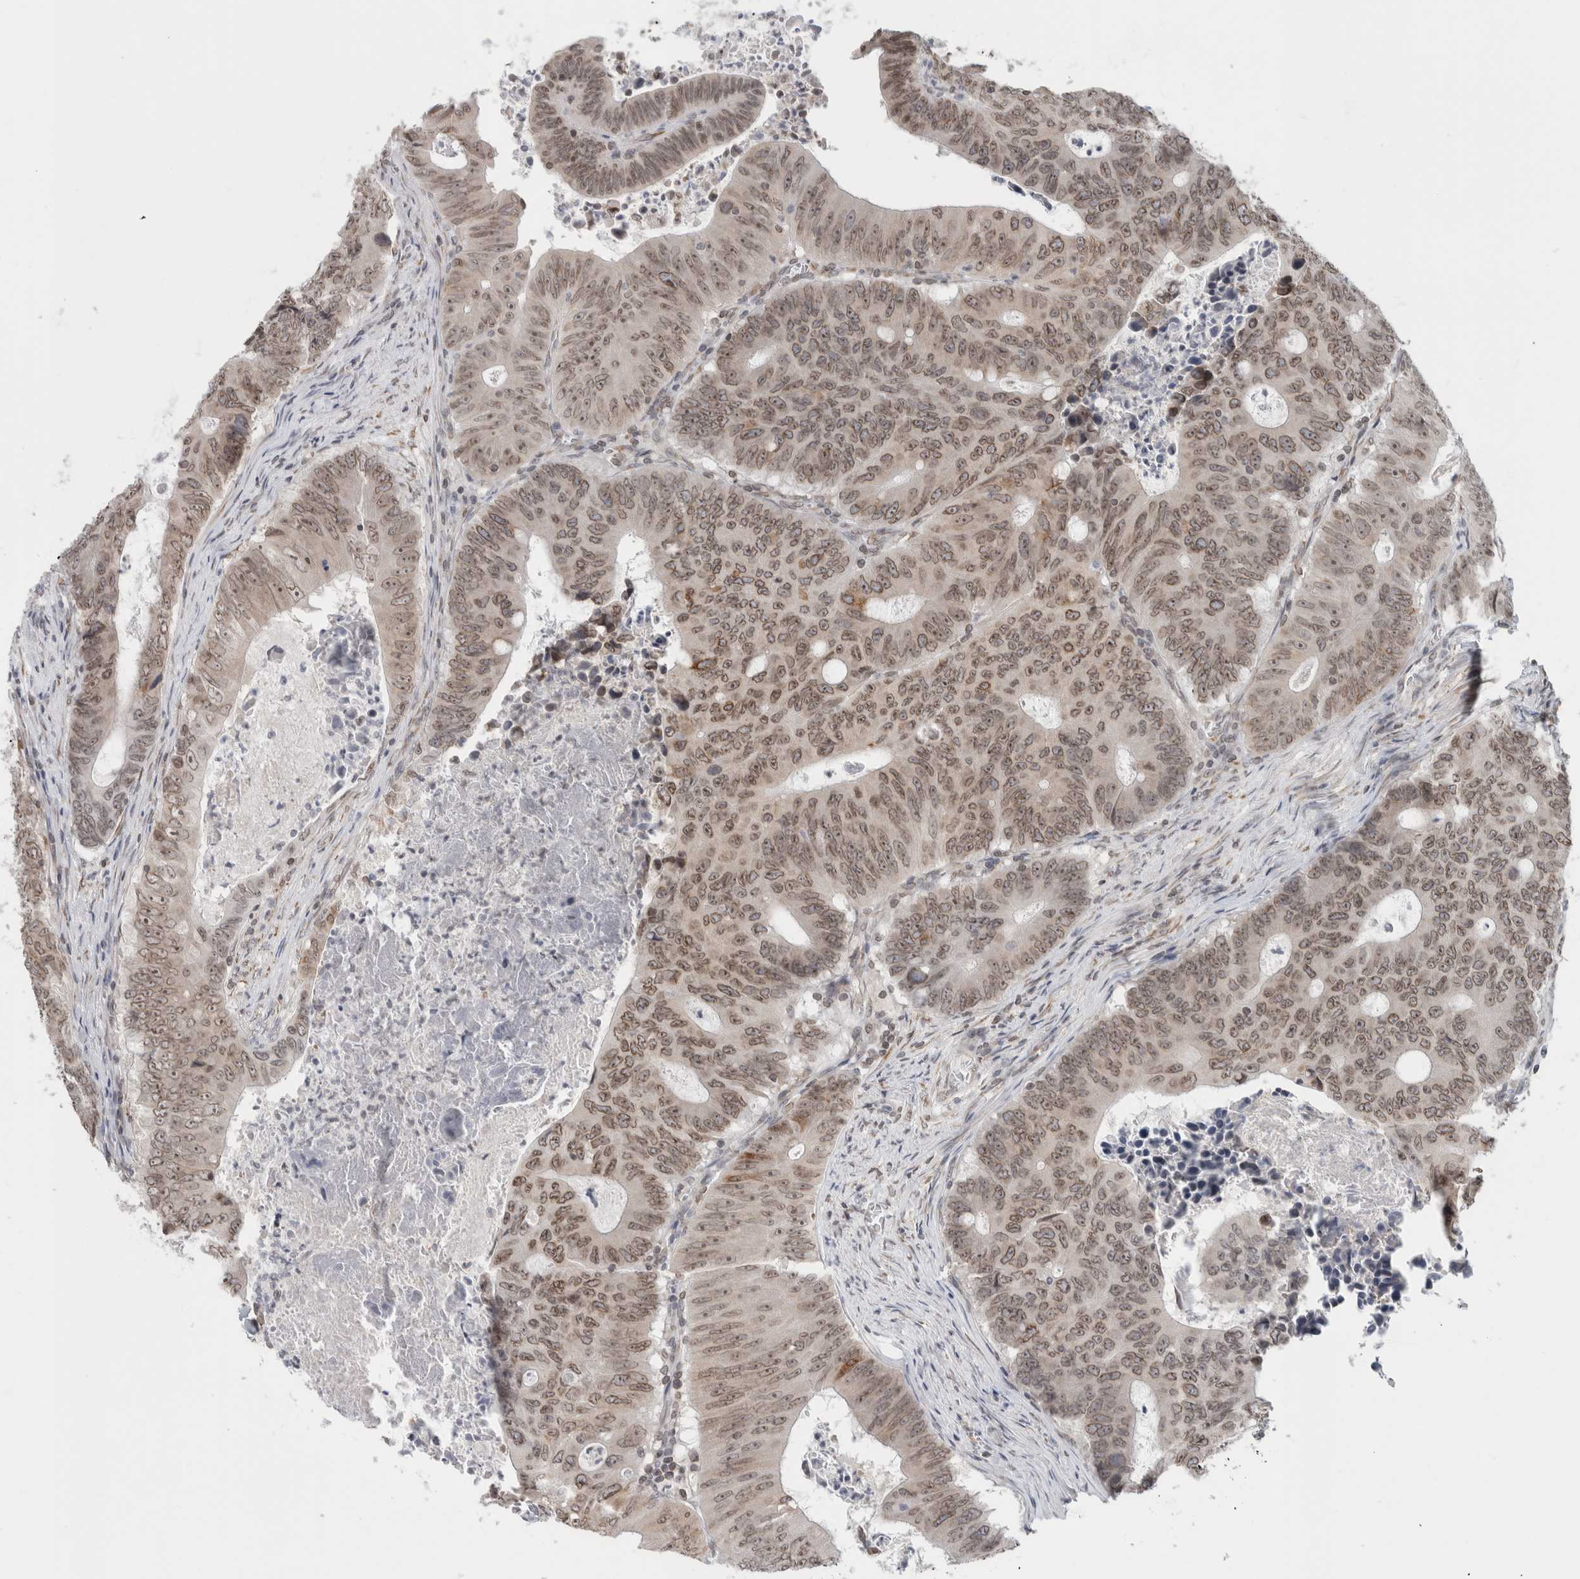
{"staining": {"intensity": "weak", "quantity": ">75%", "location": "nuclear"}, "tissue": "colorectal cancer", "cell_type": "Tumor cells", "image_type": "cancer", "snomed": [{"axis": "morphology", "description": "Adenocarcinoma, NOS"}, {"axis": "topography", "description": "Colon"}], "caption": "Human colorectal cancer stained with a protein marker demonstrates weak staining in tumor cells.", "gene": "RBMX2", "patient": {"sex": "male", "age": 87}}